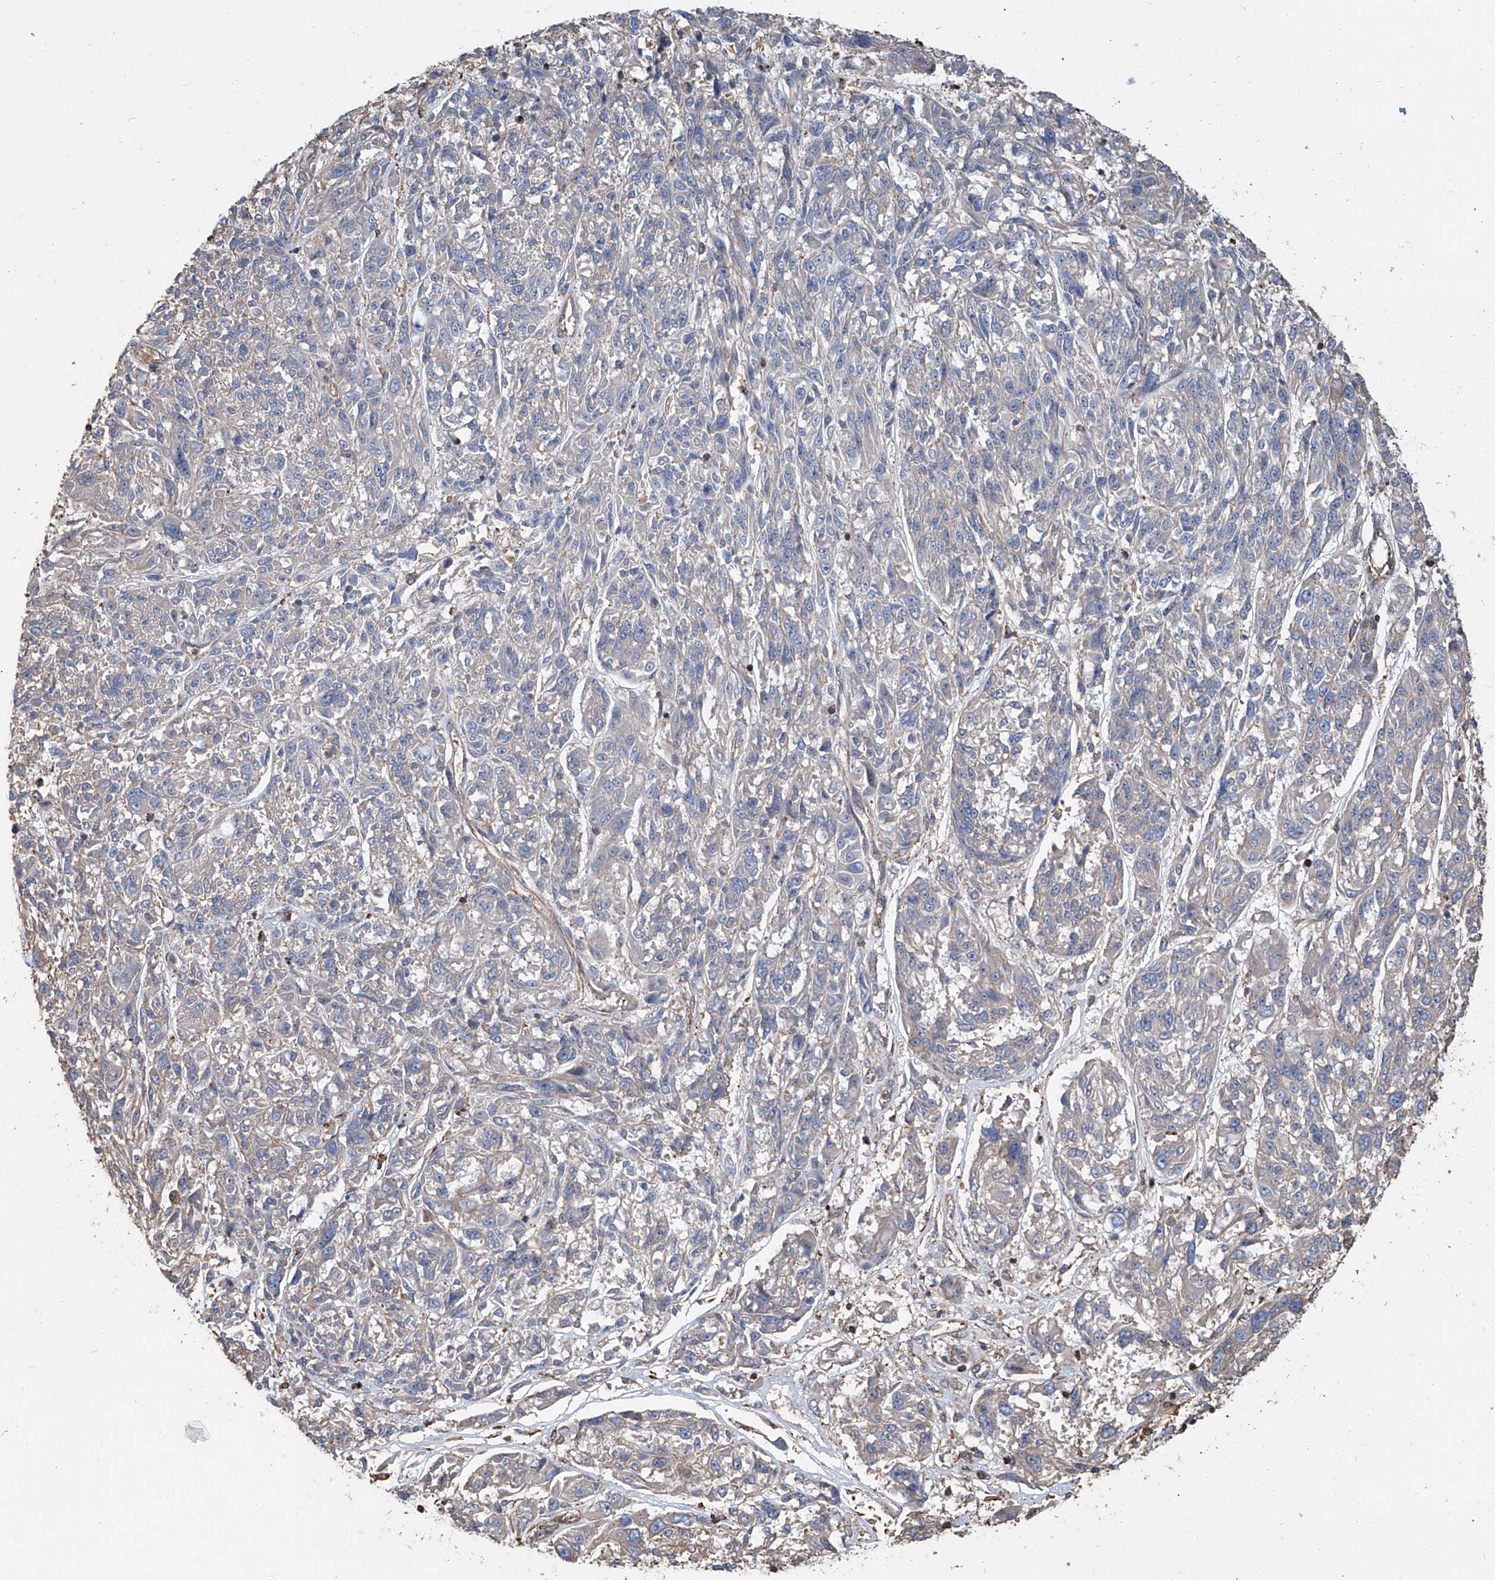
{"staining": {"intensity": "negative", "quantity": "none", "location": "none"}, "tissue": "melanoma", "cell_type": "Tumor cells", "image_type": "cancer", "snomed": [{"axis": "morphology", "description": "Malignant melanoma, NOS"}, {"axis": "topography", "description": "Skin"}], "caption": "The histopathology image exhibits no staining of tumor cells in malignant melanoma.", "gene": "PIEZO2", "patient": {"sex": "male", "age": 53}}